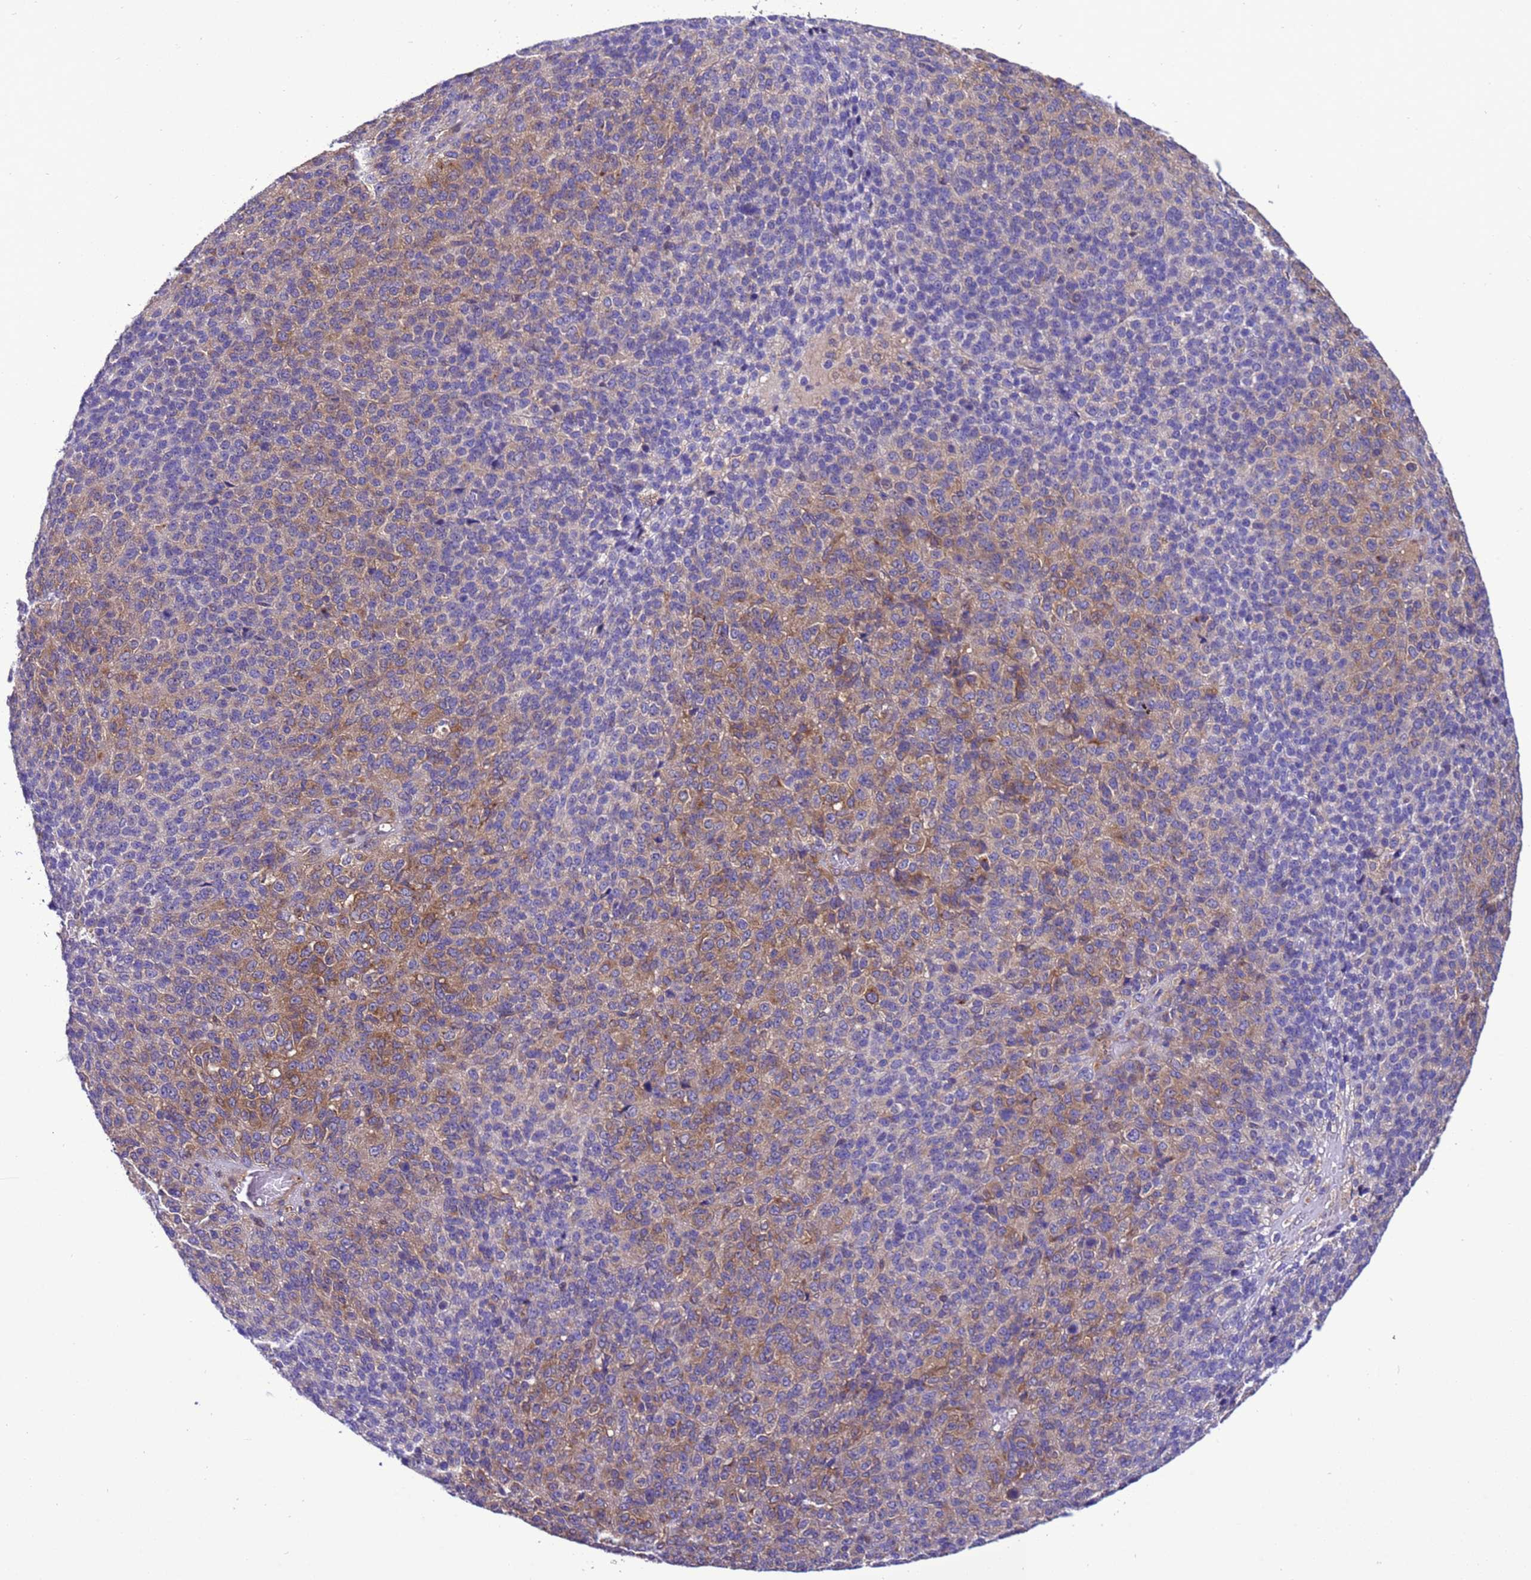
{"staining": {"intensity": "moderate", "quantity": "<25%", "location": "cytoplasmic/membranous"}, "tissue": "melanoma", "cell_type": "Tumor cells", "image_type": "cancer", "snomed": [{"axis": "morphology", "description": "Malignant melanoma, Metastatic site"}, {"axis": "topography", "description": "Brain"}], "caption": "Protein staining displays moderate cytoplasmic/membranous positivity in about <25% of tumor cells in melanoma.", "gene": "RABEP2", "patient": {"sex": "female", "age": 56}}